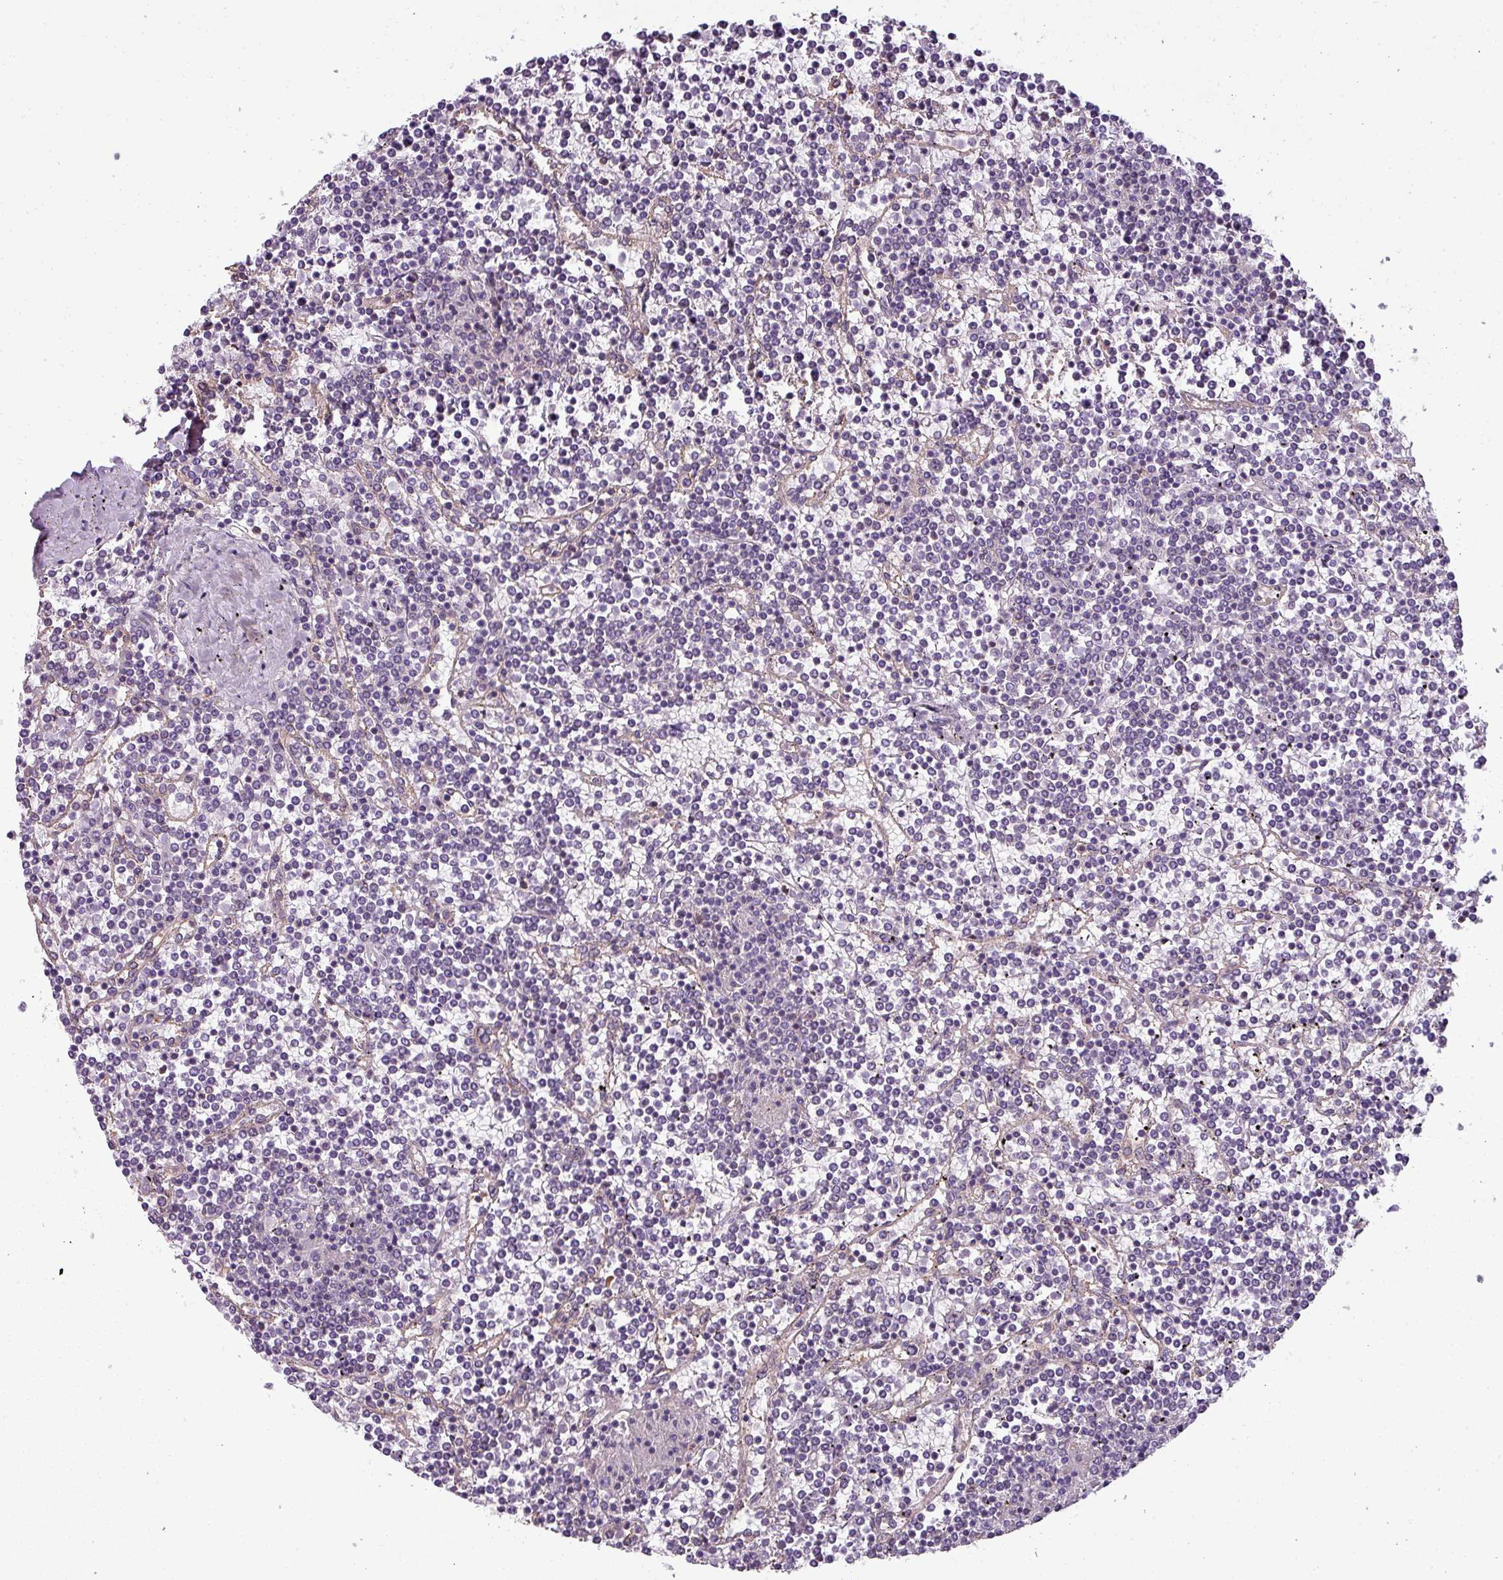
{"staining": {"intensity": "negative", "quantity": "none", "location": "none"}, "tissue": "lymphoma", "cell_type": "Tumor cells", "image_type": "cancer", "snomed": [{"axis": "morphology", "description": "Malignant lymphoma, non-Hodgkin's type, Low grade"}, {"axis": "topography", "description": "Spleen"}], "caption": "Immunohistochemistry histopathology image of neoplastic tissue: human lymphoma stained with DAB (3,3'-diaminobenzidine) exhibits no significant protein positivity in tumor cells. Nuclei are stained in blue.", "gene": "PALS2", "patient": {"sex": "female", "age": 19}}